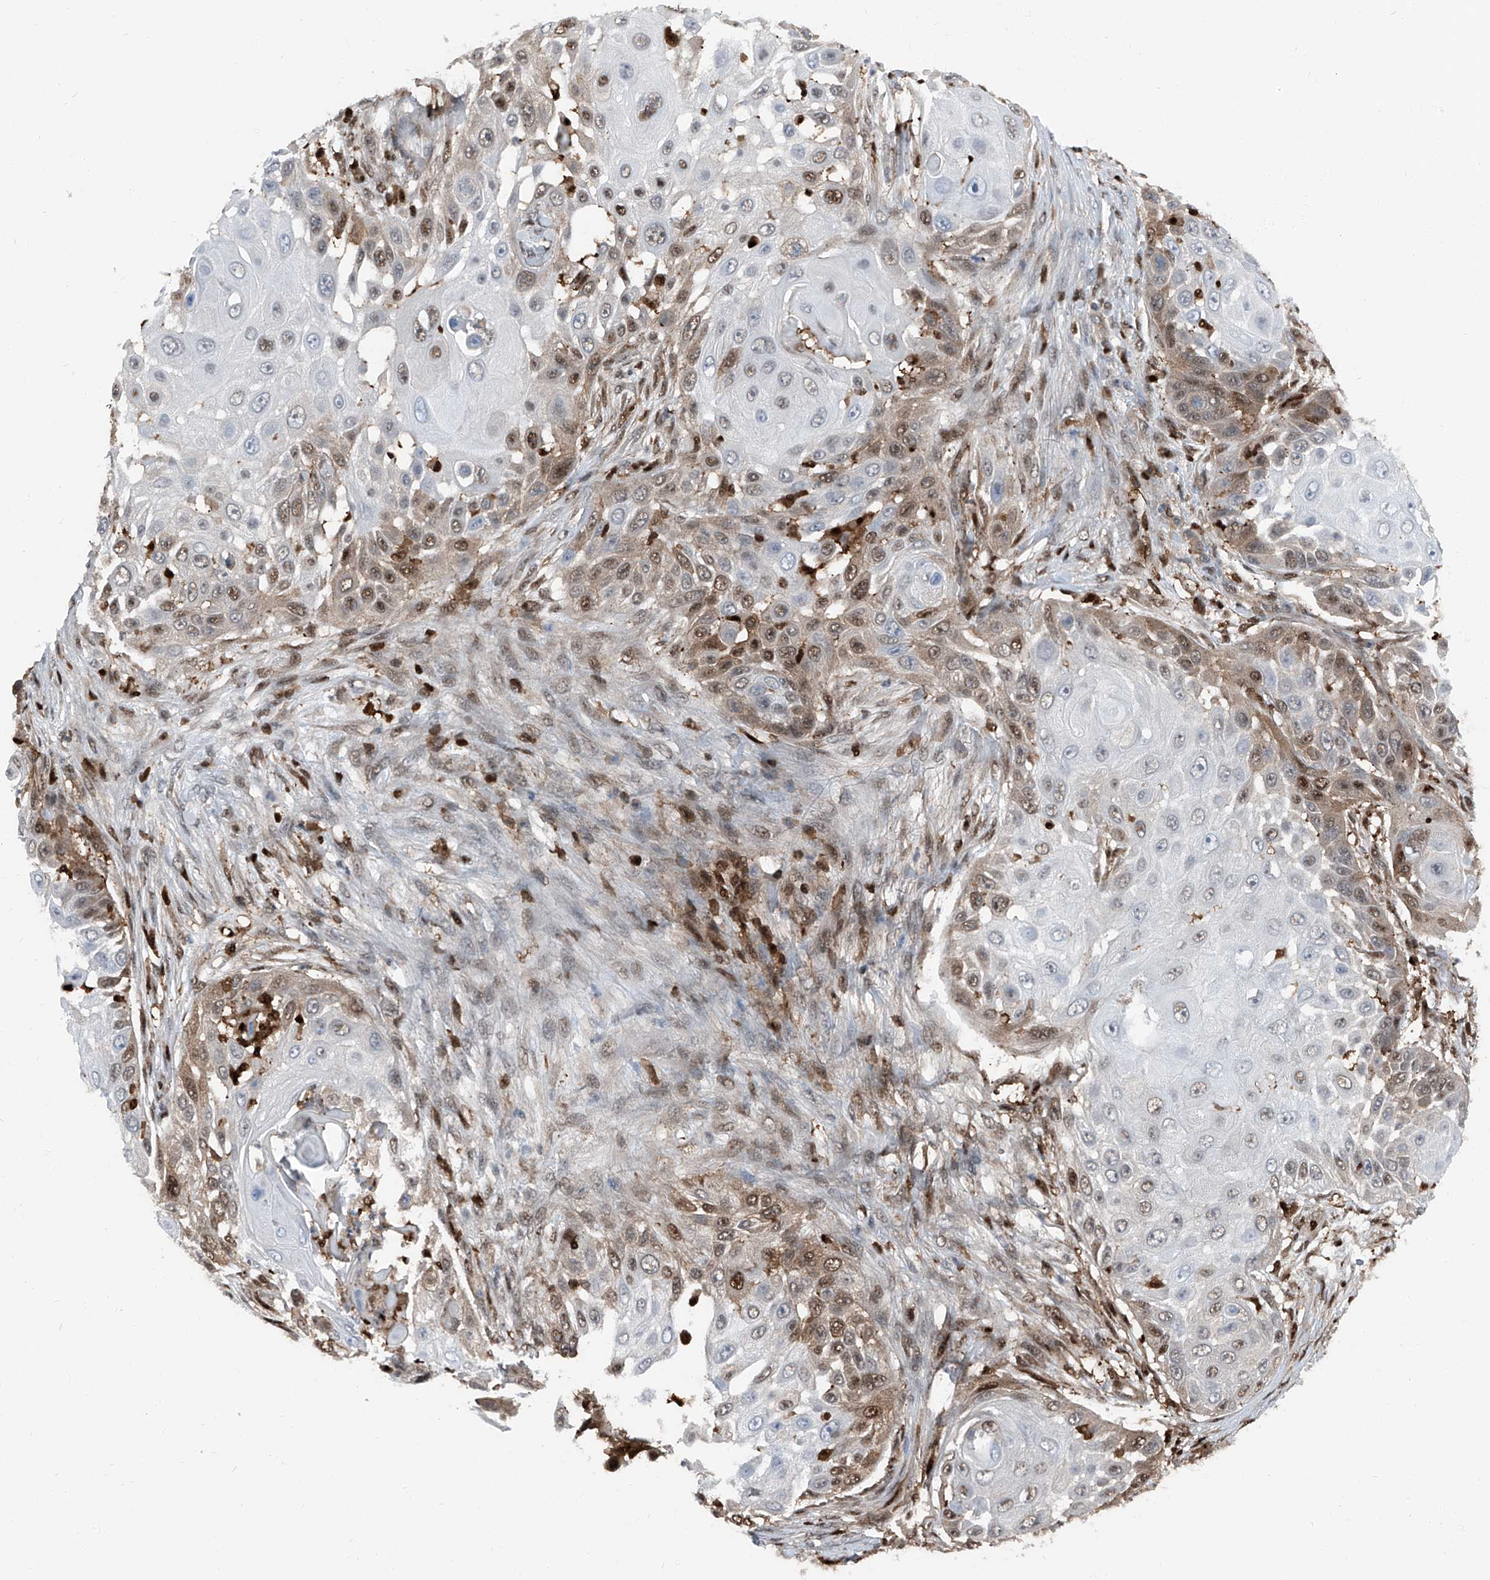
{"staining": {"intensity": "moderate", "quantity": "<25%", "location": "cytoplasmic/membranous,nuclear"}, "tissue": "skin cancer", "cell_type": "Tumor cells", "image_type": "cancer", "snomed": [{"axis": "morphology", "description": "Squamous cell carcinoma, NOS"}, {"axis": "topography", "description": "Skin"}], "caption": "A high-resolution histopathology image shows IHC staining of squamous cell carcinoma (skin), which exhibits moderate cytoplasmic/membranous and nuclear staining in approximately <25% of tumor cells.", "gene": "PSMB10", "patient": {"sex": "female", "age": 44}}